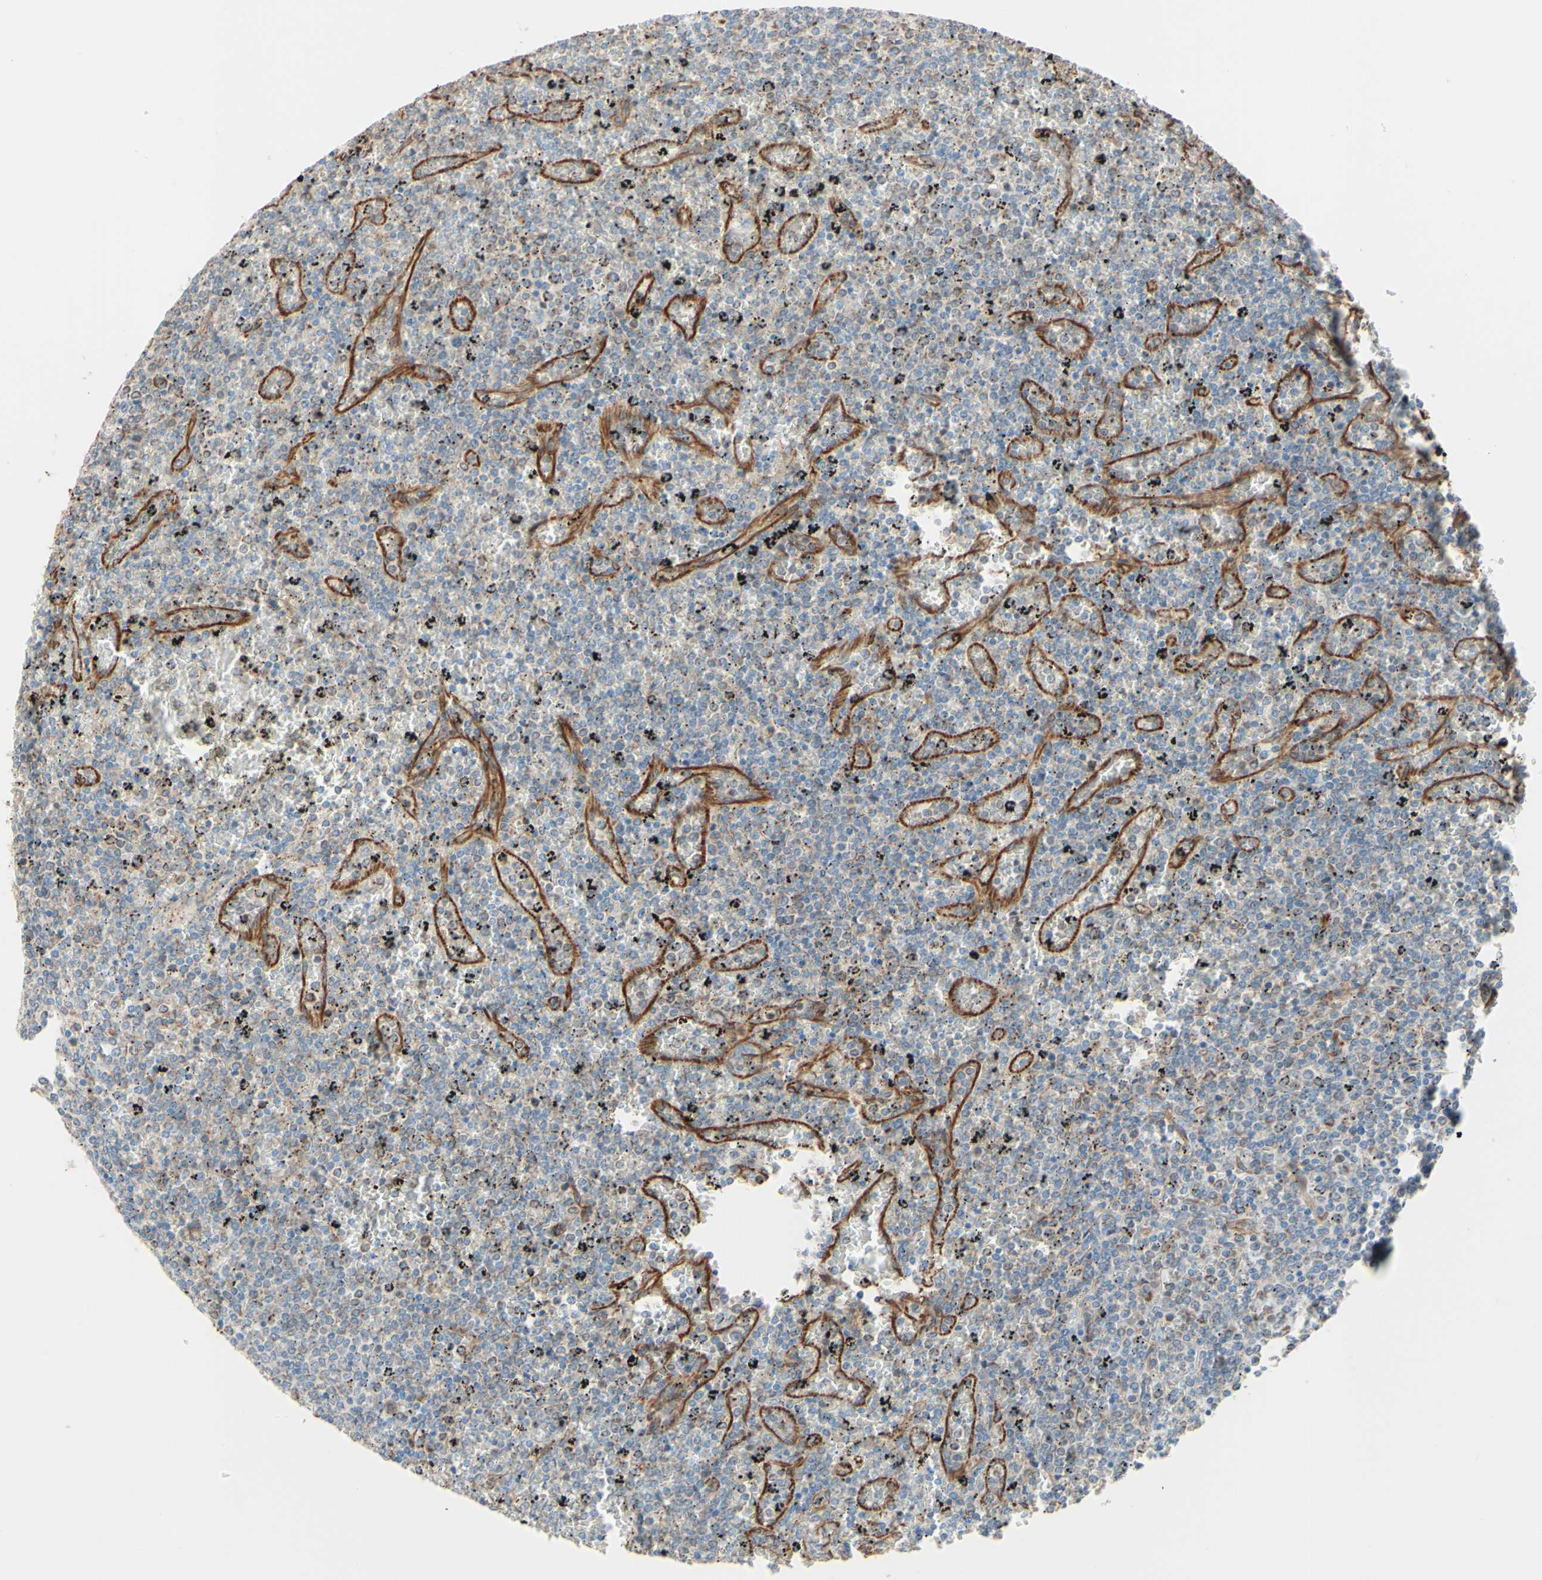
{"staining": {"intensity": "weak", "quantity": "25%-75%", "location": "cytoplasmic/membranous"}, "tissue": "lymphoma", "cell_type": "Tumor cells", "image_type": "cancer", "snomed": [{"axis": "morphology", "description": "Malignant lymphoma, non-Hodgkin's type, Low grade"}, {"axis": "topography", "description": "Spleen"}], "caption": "Weak cytoplasmic/membranous positivity for a protein is seen in about 25%-75% of tumor cells of lymphoma using immunohistochemistry.", "gene": "ENDOD1", "patient": {"sex": "female", "age": 77}}